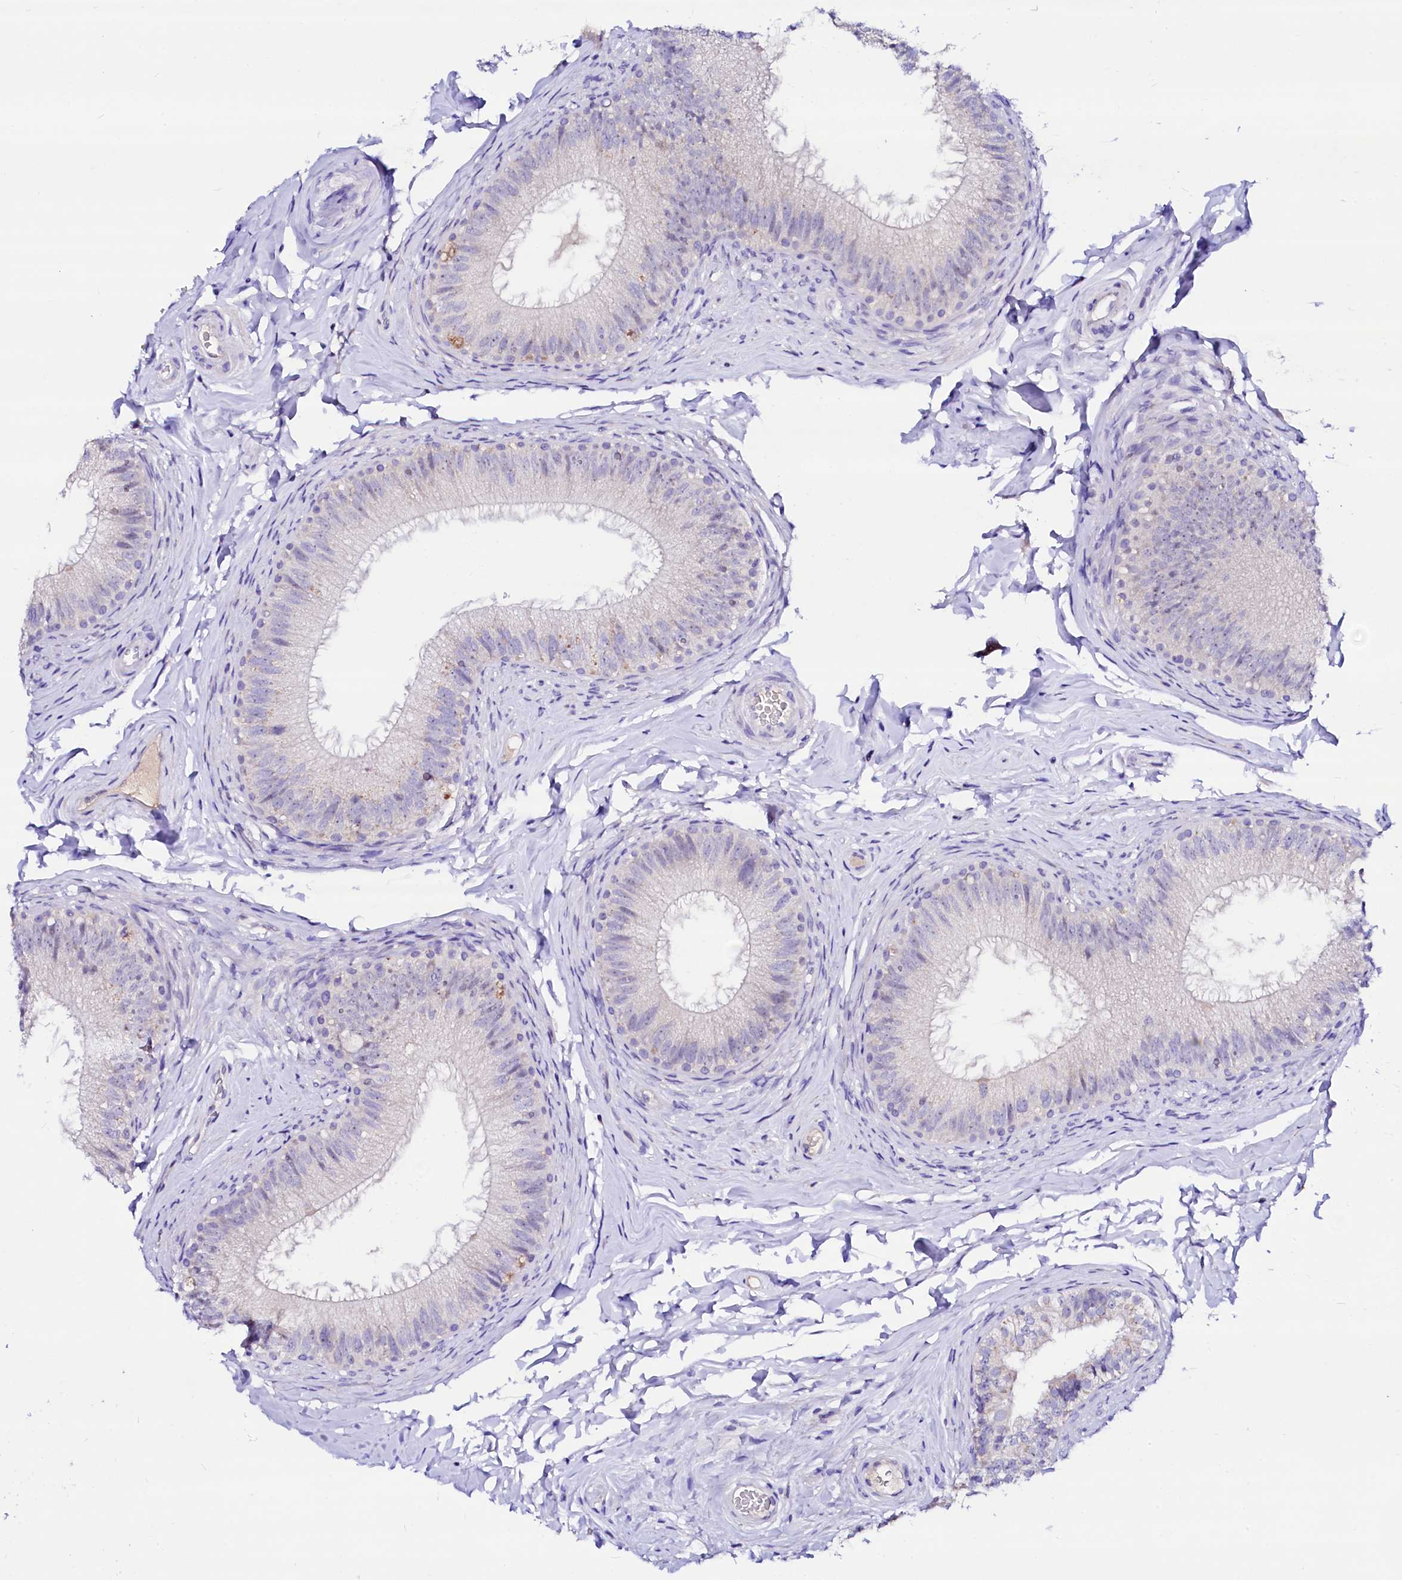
{"staining": {"intensity": "weak", "quantity": "<25%", "location": "cytoplasmic/membranous"}, "tissue": "epididymis", "cell_type": "Glandular cells", "image_type": "normal", "snomed": [{"axis": "morphology", "description": "Normal tissue, NOS"}, {"axis": "topography", "description": "Epididymis"}], "caption": "Glandular cells show no significant protein positivity in benign epididymis. (Stains: DAB (3,3'-diaminobenzidine) immunohistochemistry (IHC) with hematoxylin counter stain, Microscopy: brightfield microscopy at high magnification).", "gene": "BTBD16", "patient": {"sex": "male", "age": 49}}